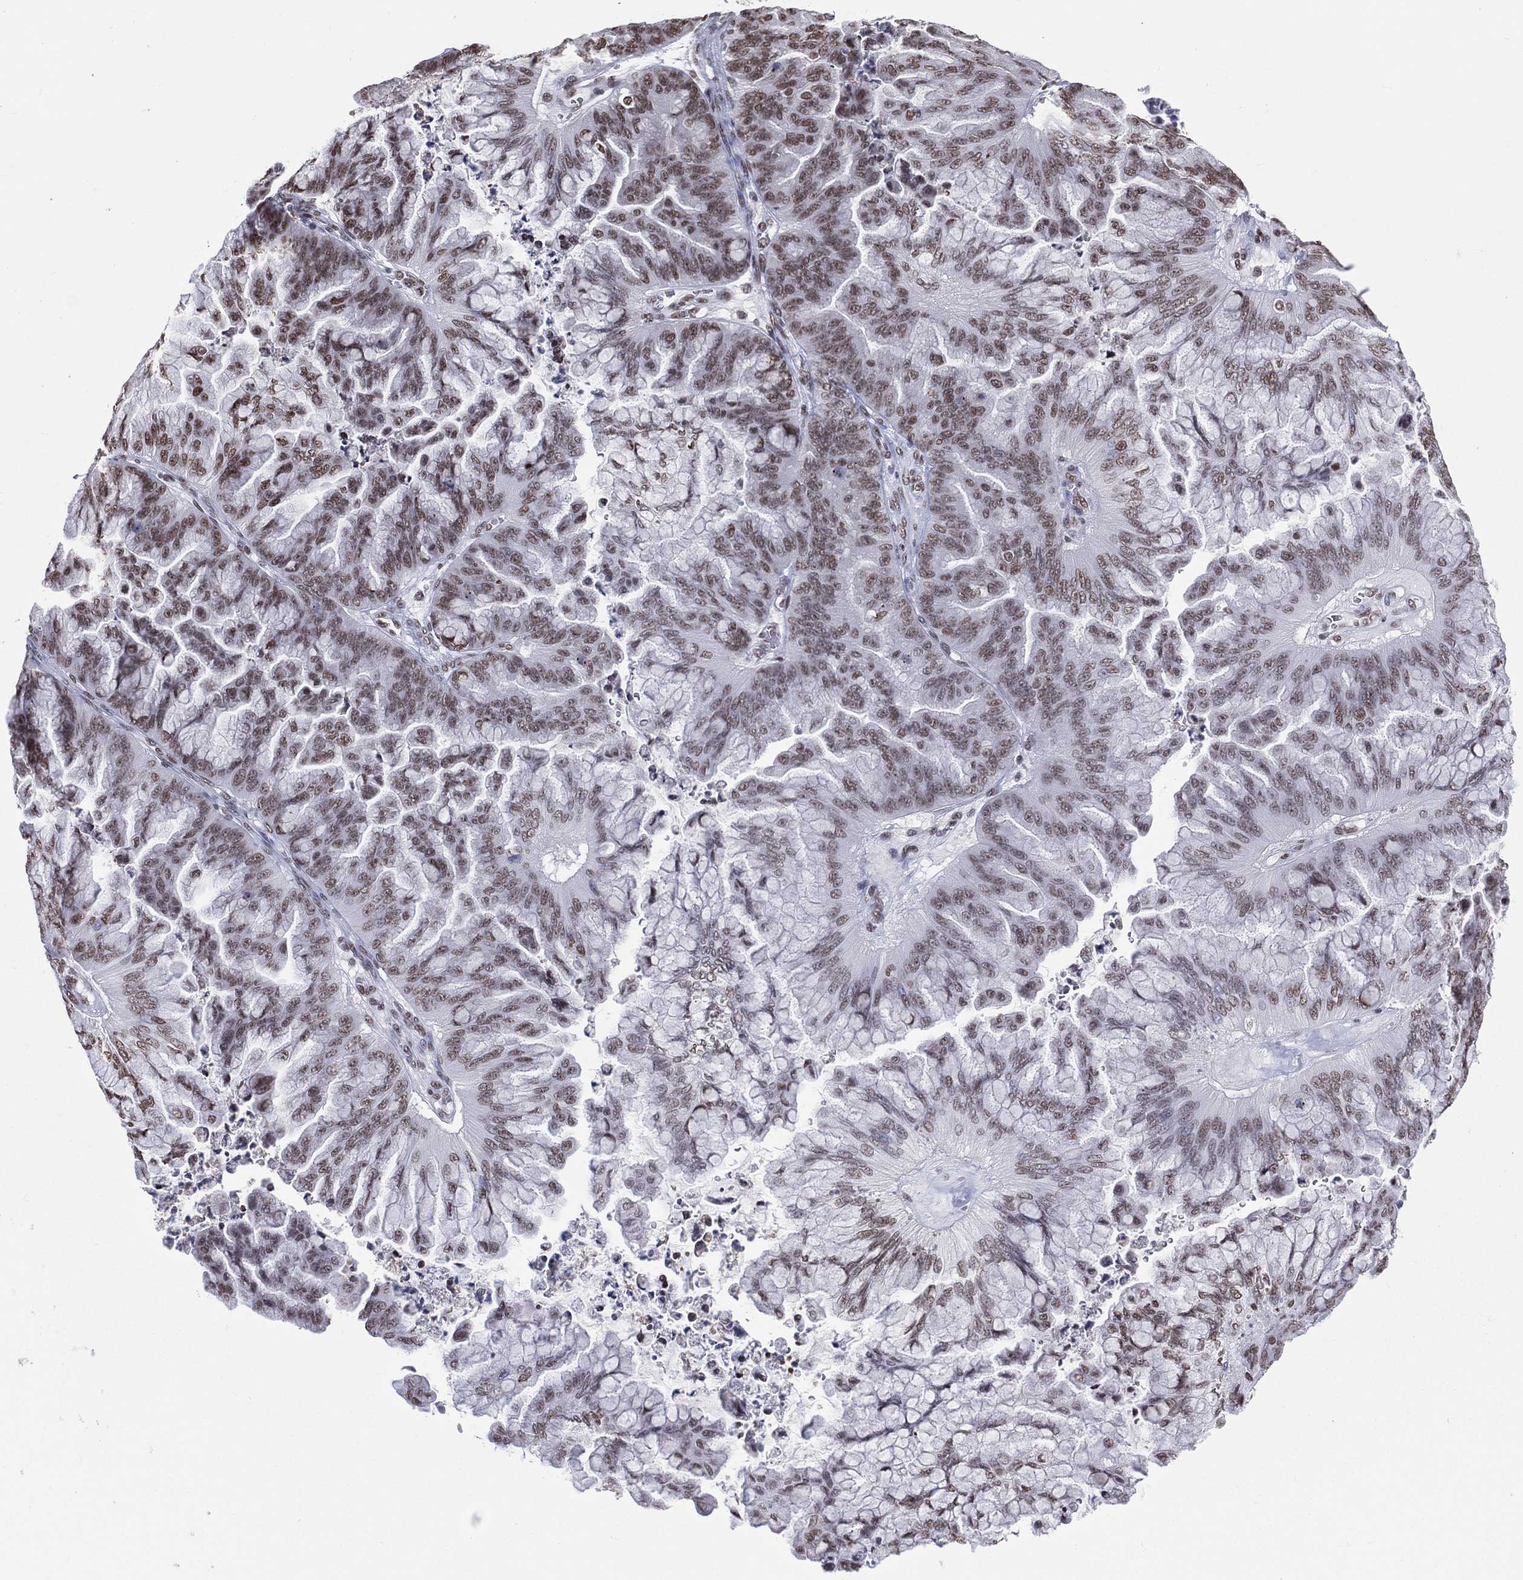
{"staining": {"intensity": "moderate", "quantity": "25%-75%", "location": "nuclear"}, "tissue": "ovarian cancer", "cell_type": "Tumor cells", "image_type": "cancer", "snomed": [{"axis": "morphology", "description": "Cystadenocarcinoma, mucinous, NOS"}, {"axis": "topography", "description": "Ovary"}], "caption": "Mucinous cystadenocarcinoma (ovarian) stained with a protein marker displays moderate staining in tumor cells.", "gene": "ZNF7", "patient": {"sex": "female", "age": 67}}